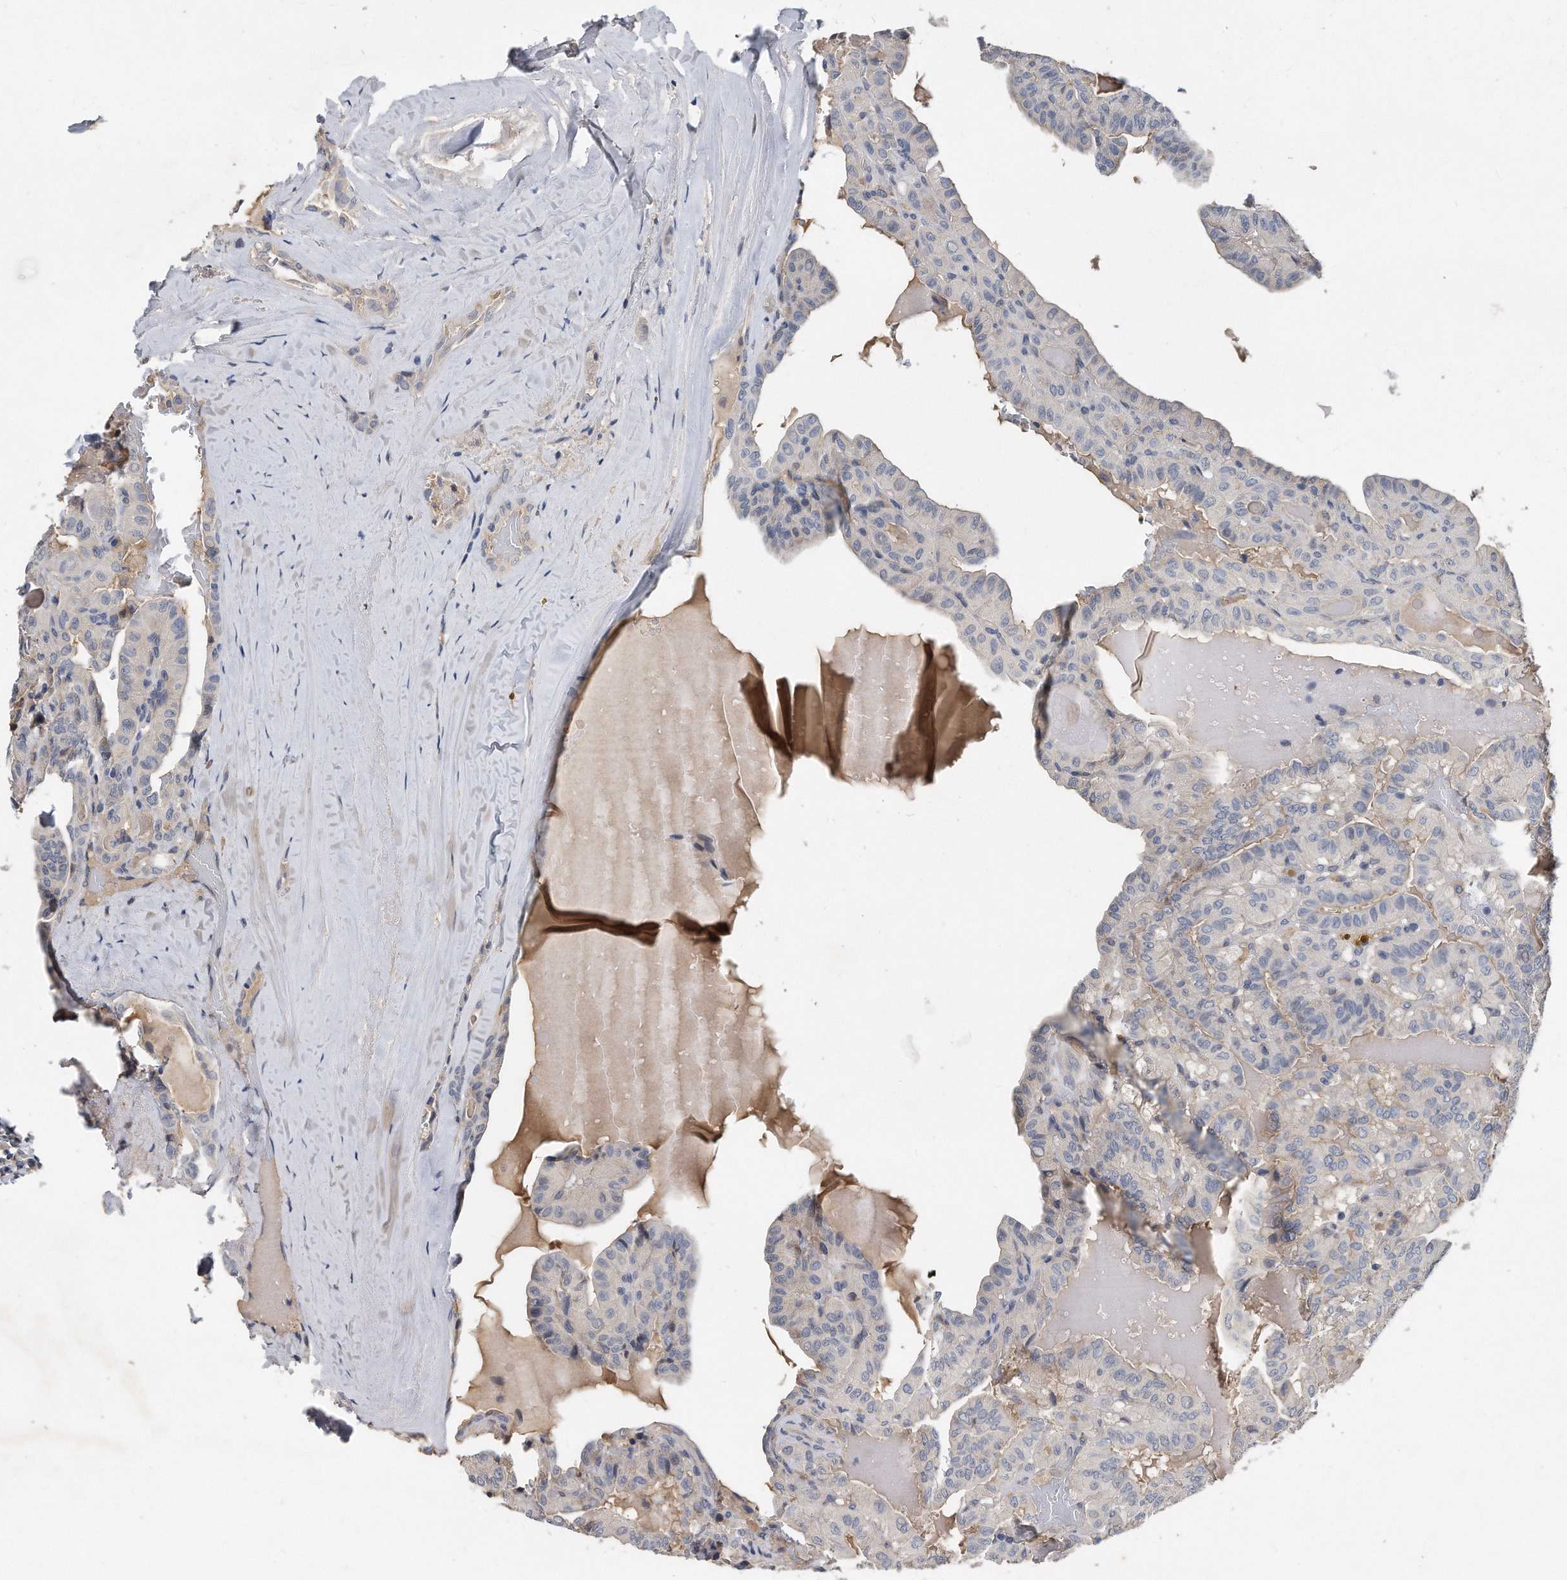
{"staining": {"intensity": "negative", "quantity": "none", "location": "none"}, "tissue": "head and neck cancer", "cell_type": "Tumor cells", "image_type": "cancer", "snomed": [{"axis": "morphology", "description": "Squamous cell carcinoma, NOS"}, {"axis": "topography", "description": "Oral tissue"}, {"axis": "topography", "description": "Head-Neck"}], "caption": "Image shows no significant protein staining in tumor cells of head and neck cancer.", "gene": "HOMER3", "patient": {"sex": "female", "age": 50}}